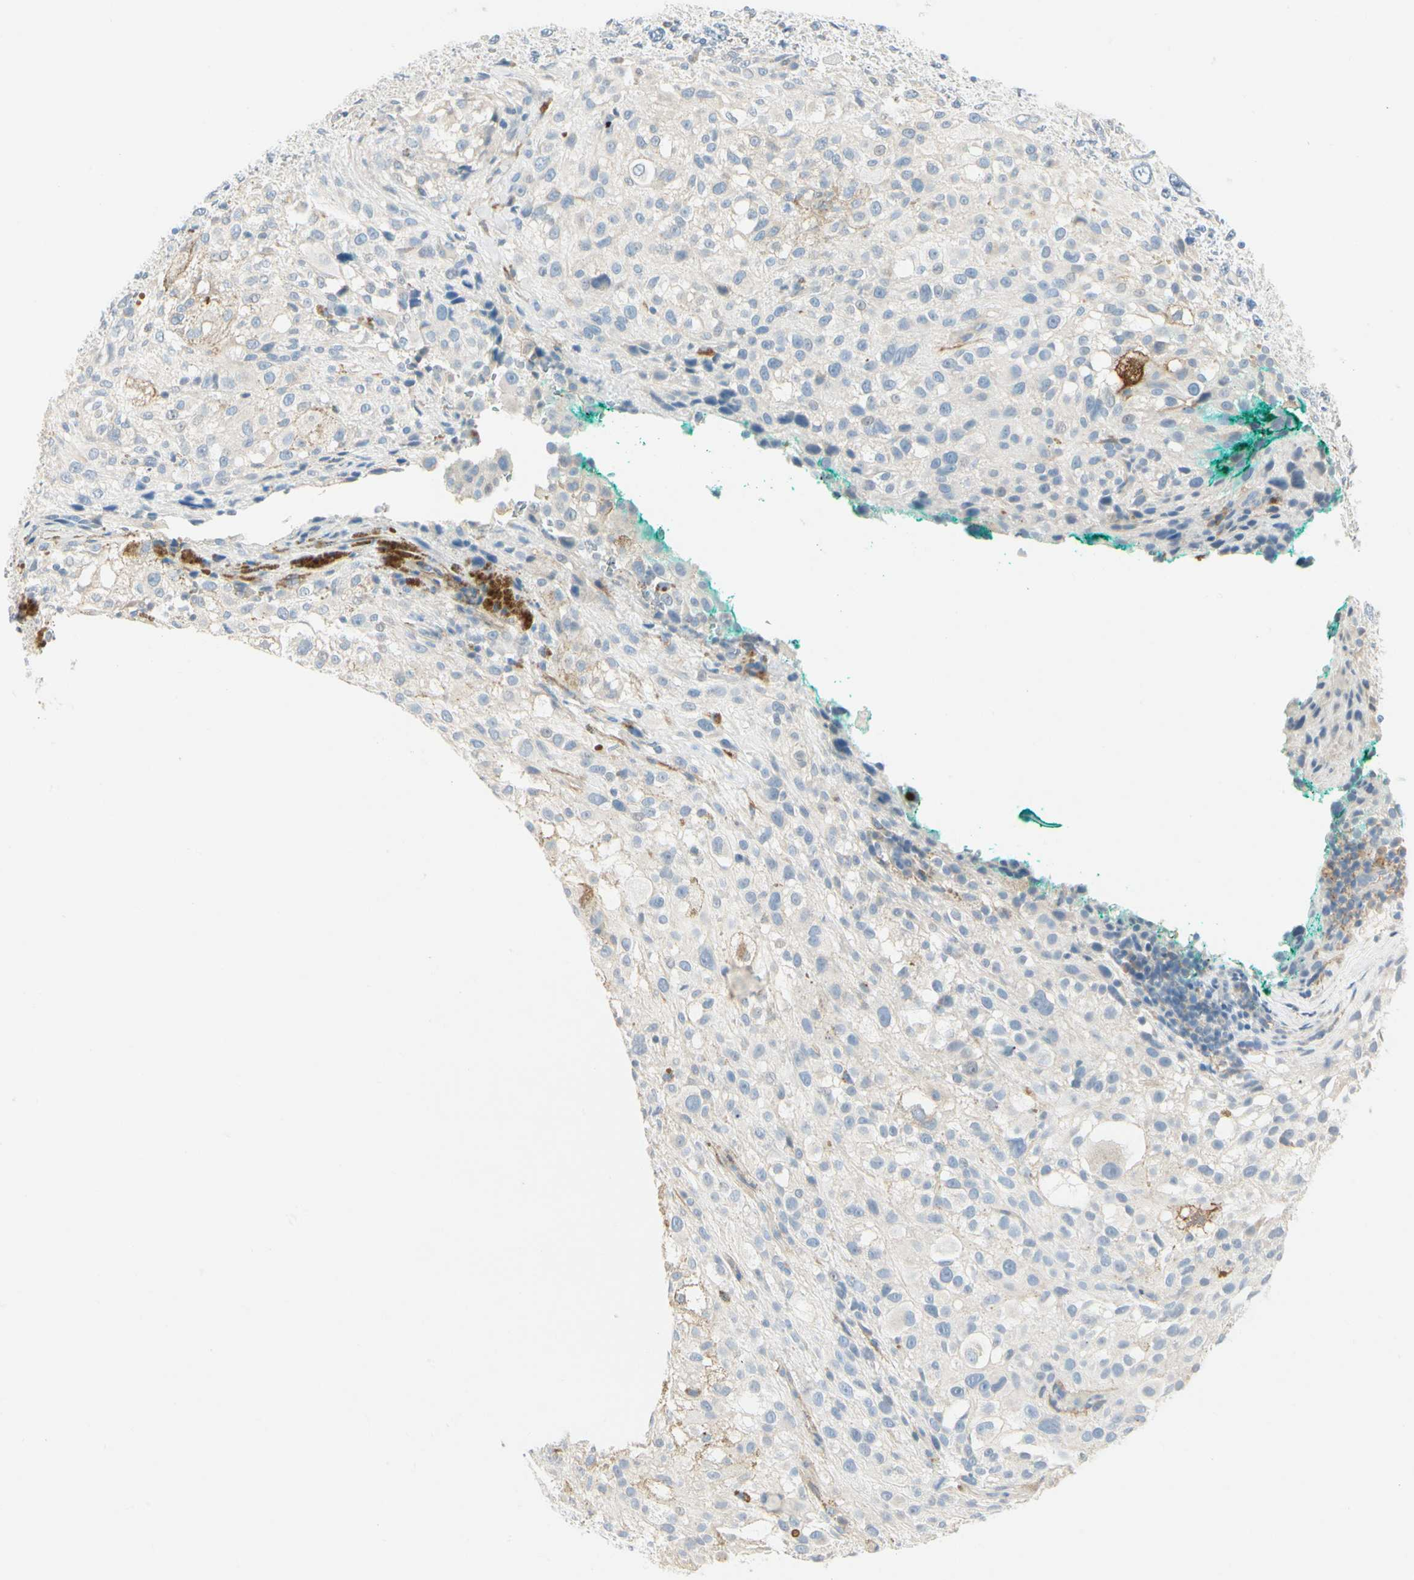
{"staining": {"intensity": "negative", "quantity": "none", "location": "none"}, "tissue": "melanoma", "cell_type": "Tumor cells", "image_type": "cancer", "snomed": [{"axis": "morphology", "description": "Necrosis, NOS"}, {"axis": "morphology", "description": "Malignant melanoma, NOS"}, {"axis": "topography", "description": "Skin"}], "caption": "Malignant melanoma was stained to show a protein in brown. There is no significant staining in tumor cells. Nuclei are stained in blue.", "gene": "AMPH", "patient": {"sex": "female", "age": 87}}